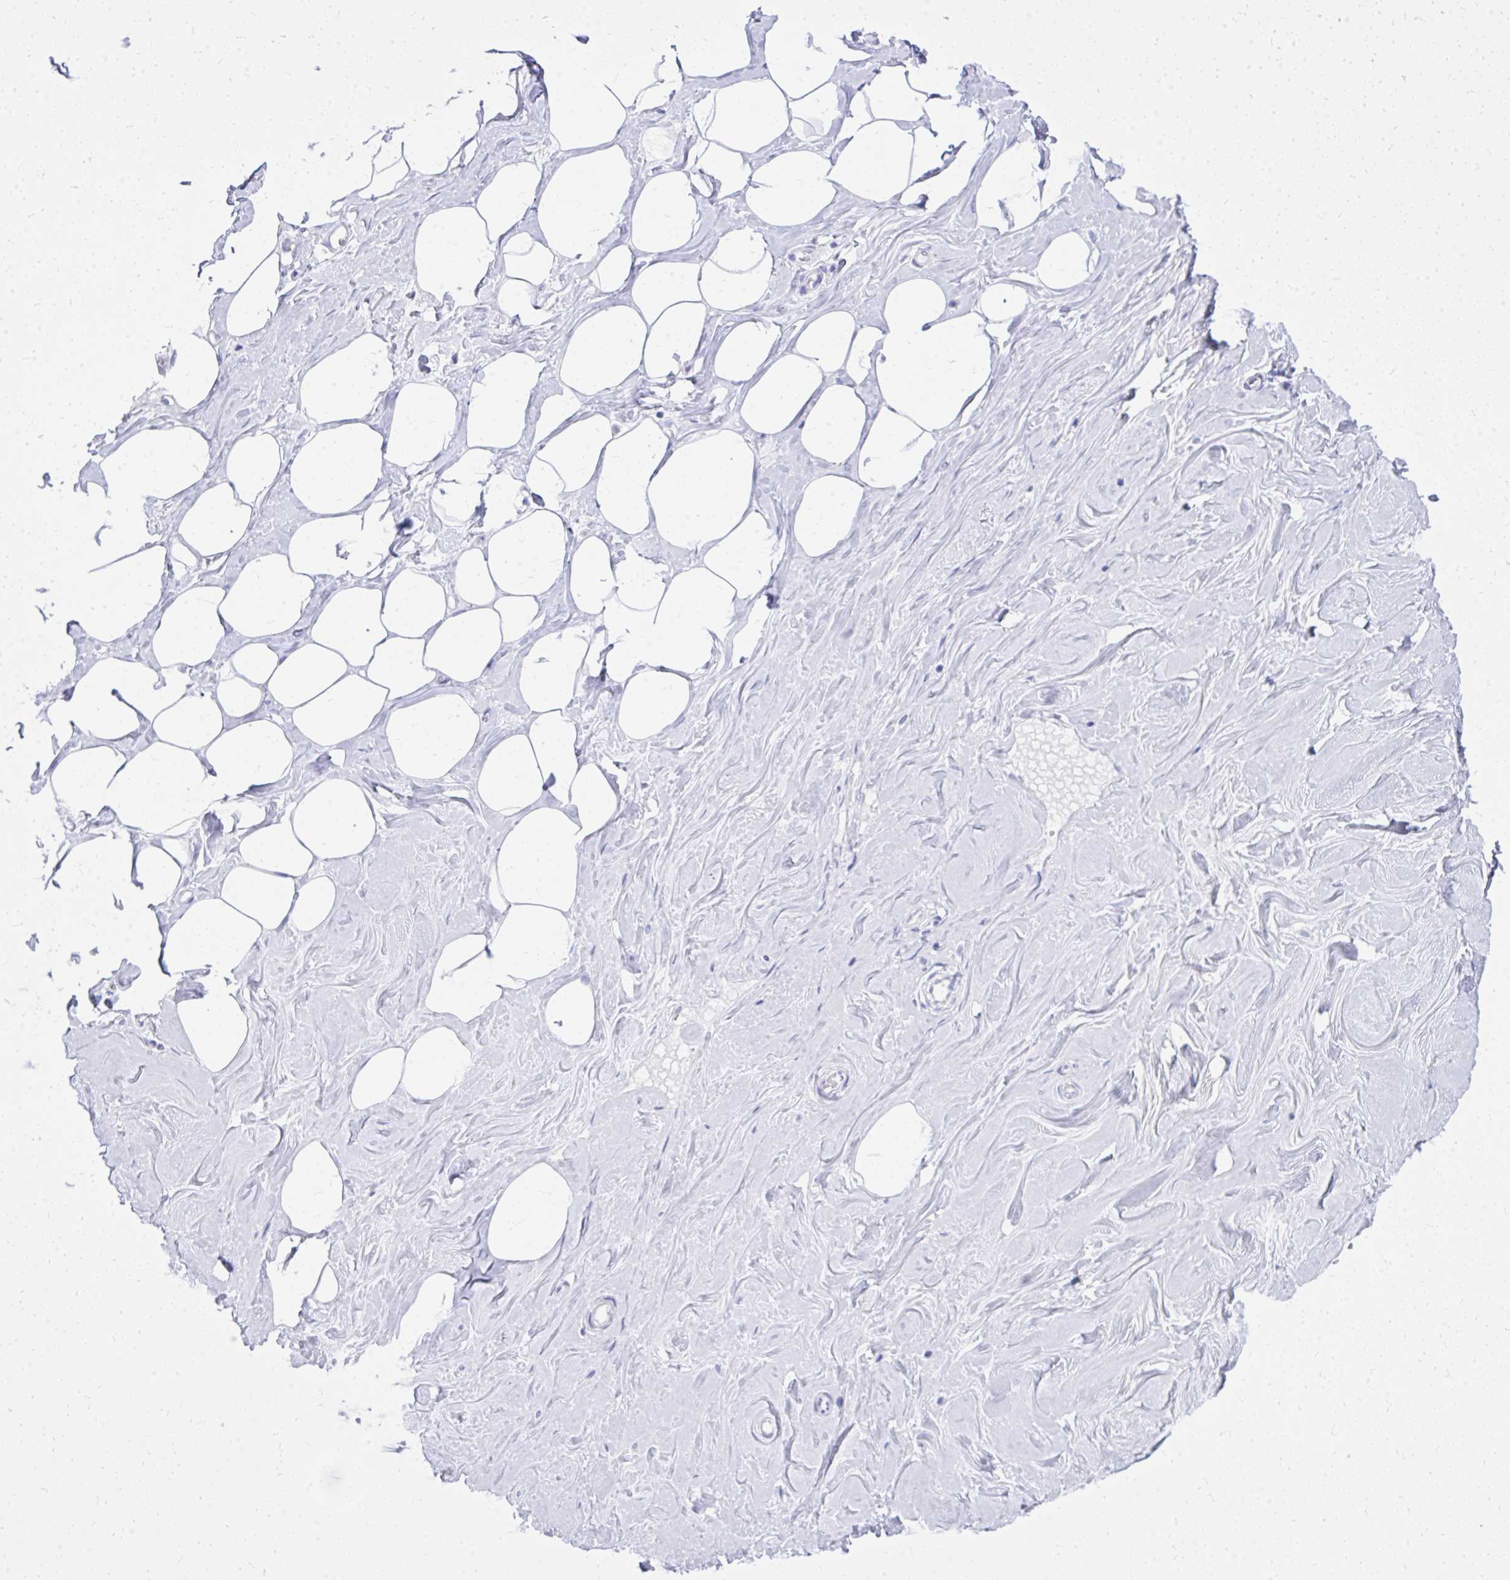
{"staining": {"intensity": "negative", "quantity": "none", "location": "none"}, "tissue": "breast", "cell_type": "Adipocytes", "image_type": "normal", "snomed": [{"axis": "morphology", "description": "Normal tissue, NOS"}, {"axis": "topography", "description": "Breast"}], "caption": "DAB (3,3'-diaminobenzidine) immunohistochemical staining of normal human breast shows no significant expression in adipocytes. The staining is performed using DAB brown chromogen with nuclei counter-stained in using hematoxylin.", "gene": "BCL6B", "patient": {"sex": "female", "age": 27}}